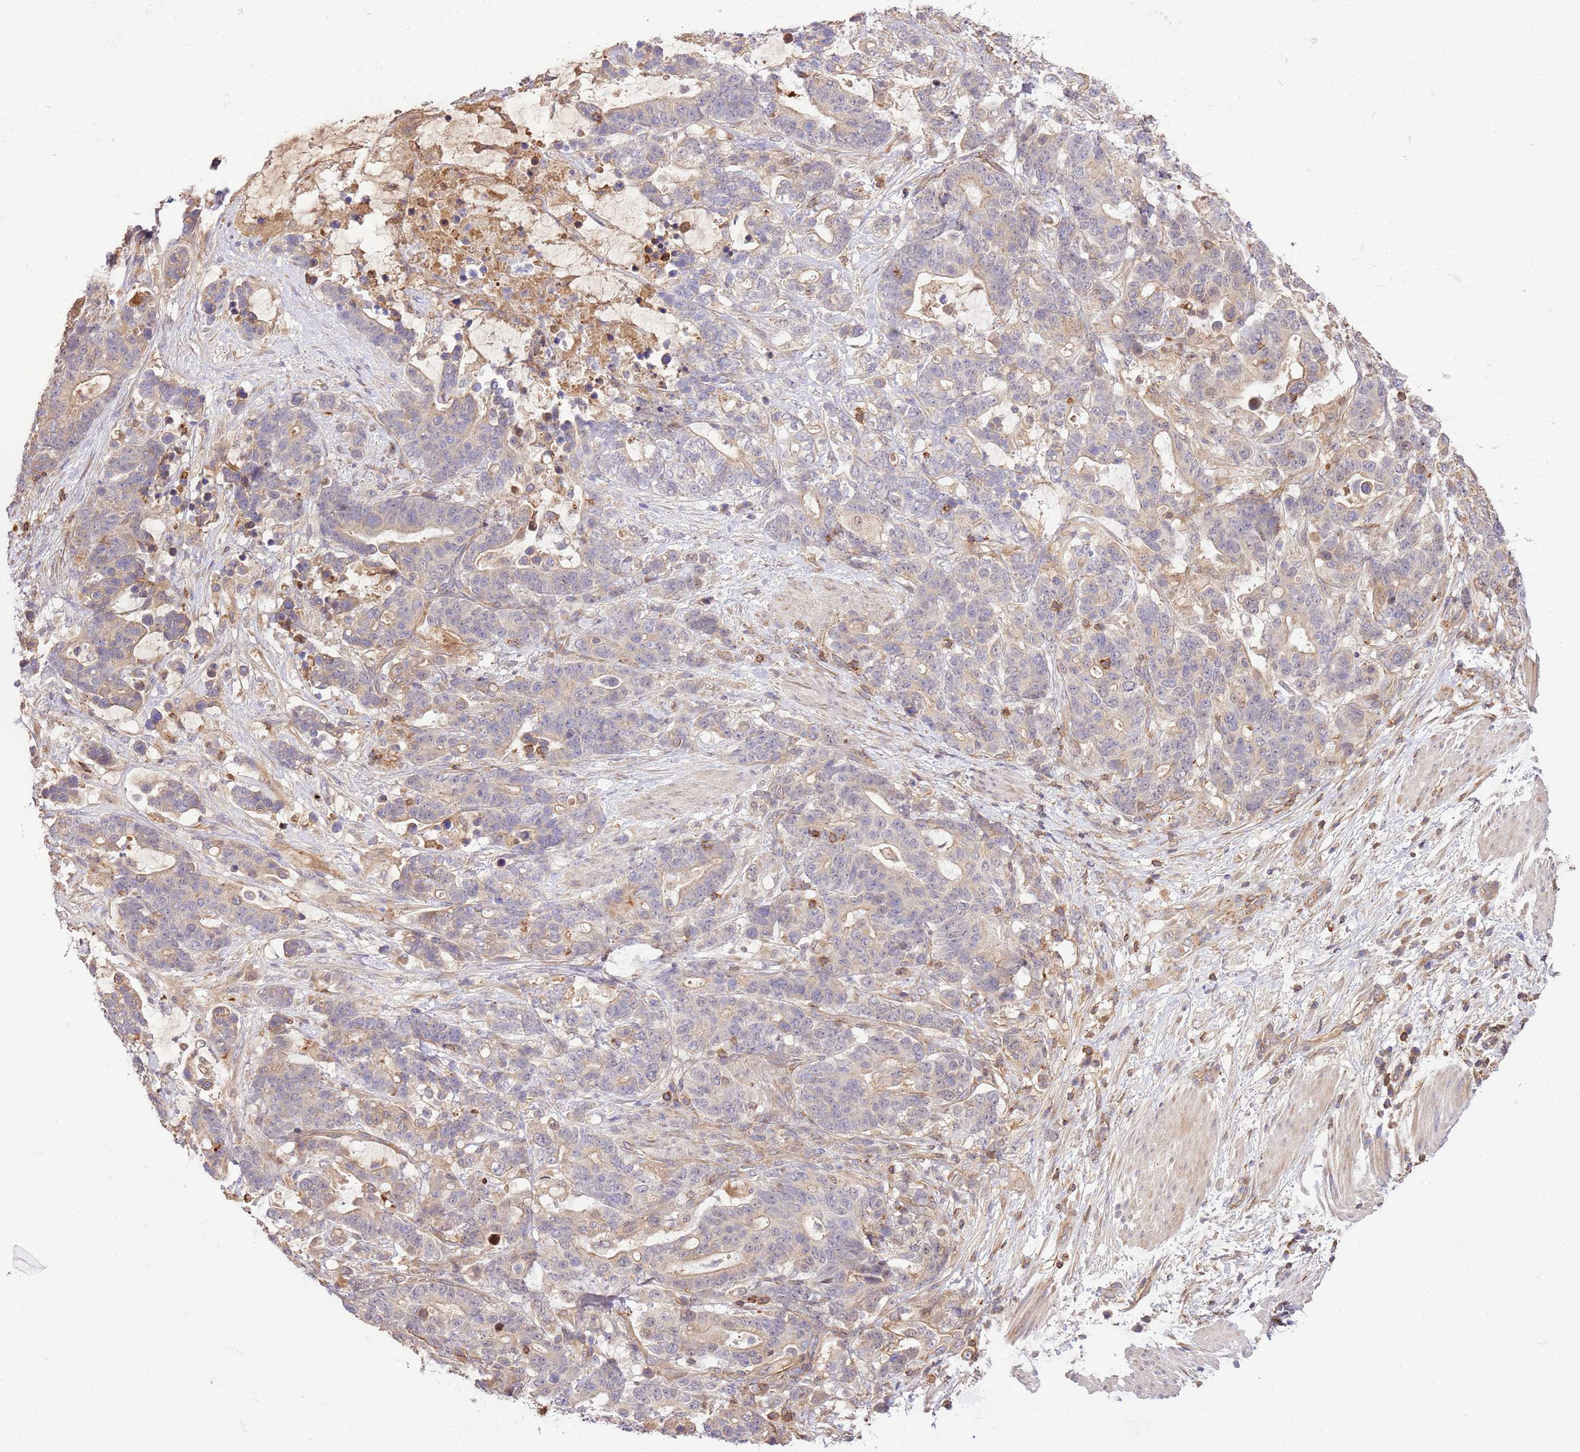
{"staining": {"intensity": "weak", "quantity": "<25%", "location": "cytoplasmic/membranous"}, "tissue": "stomach cancer", "cell_type": "Tumor cells", "image_type": "cancer", "snomed": [{"axis": "morphology", "description": "Normal tissue, NOS"}, {"axis": "morphology", "description": "Adenocarcinoma, NOS"}, {"axis": "topography", "description": "Stomach"}], "caption": "High power microscopy histopathology image of an immunohistochemistry photomicrograph of stomach cancer (adenocarcinoma), revealing no significant positivity in tumor cells.", "gene": "KATNAL2", "patient": {"sex": "female", "age": 64}}